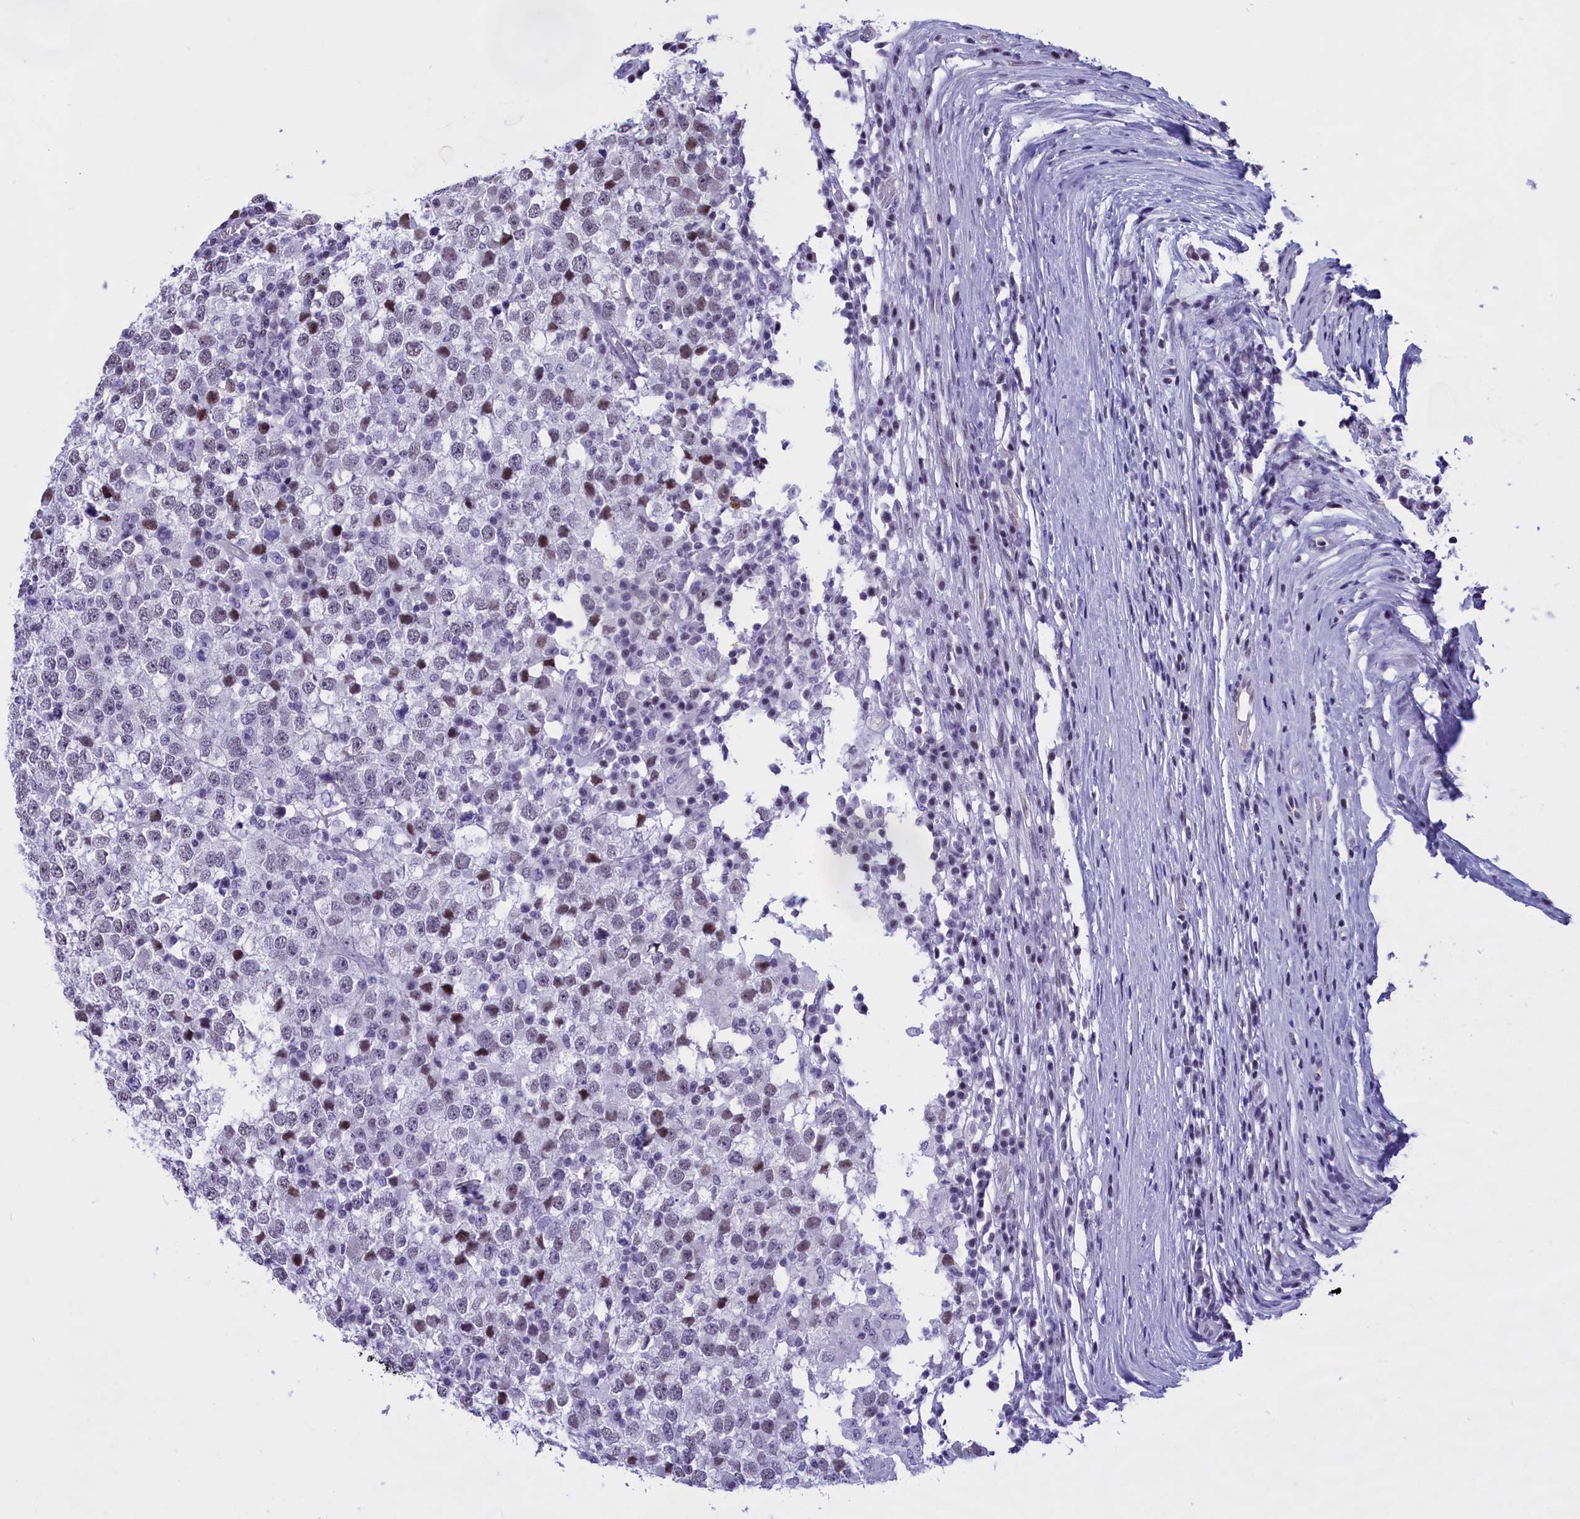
{"staining": {"intensity": "weak", "quantity": "25%-75%", "location": "nuclear"}, "tissue": "testis cancer", "cell_type": "Tumor cells", "image_type": "cancer", "snomed": [{"axis": "morphology", "description": "Seminoma, NOS"}, {"axis": "topography", "description": "Testis"}], "caption": "Human testis cancer (seminoma) stained with a brown dye displays weak nuclear positive staining in approximately 25%-75% of tumor cells.", "gene": "SPIRE2", "patient": {"sex": "male", "age": 65}}